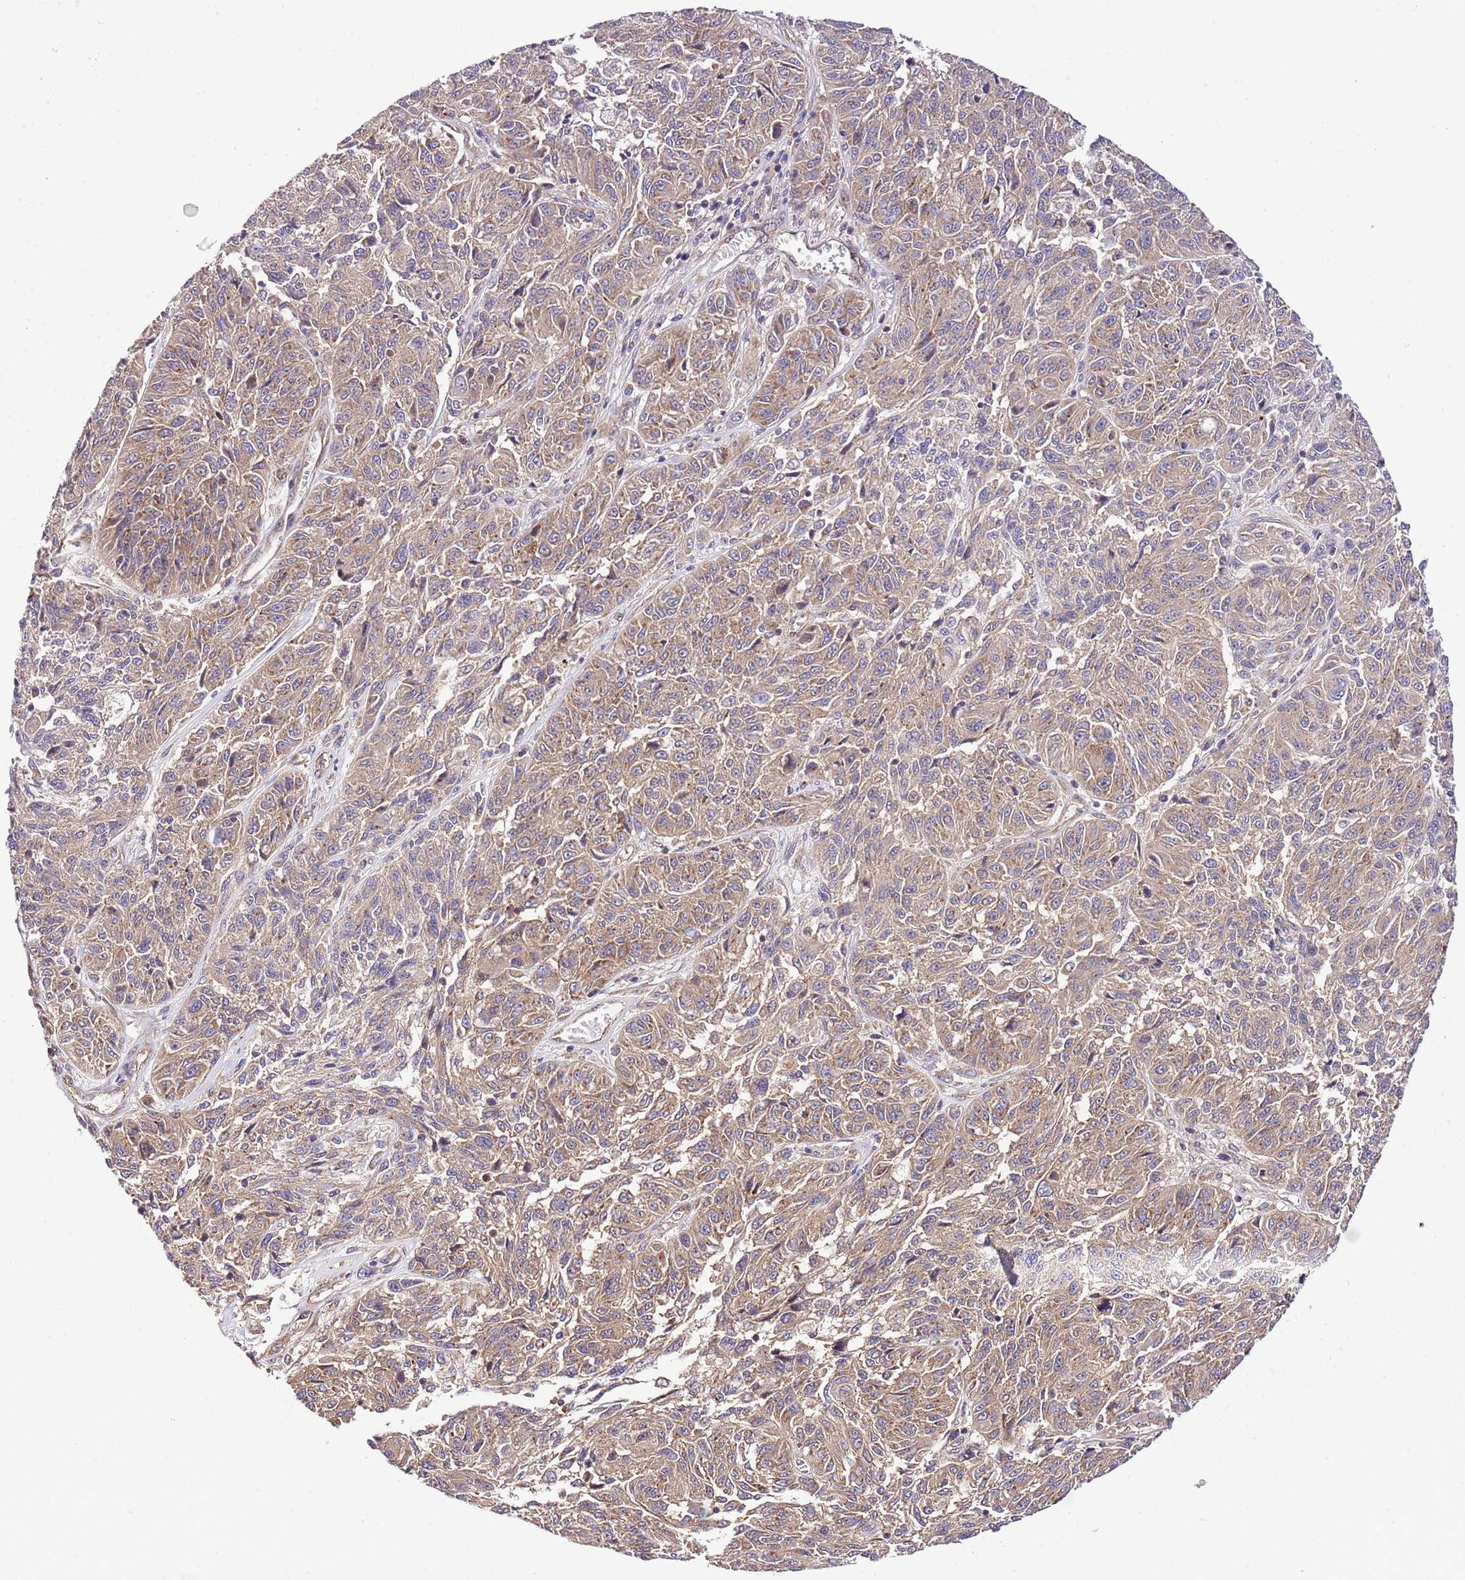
{"staining": {"intensity": "moderate", "quantity": ">75%", "location": "cytoplasmic/membranous"}, "tissue": "melanoma", "cell_type": "Tumor cells", "image_type": "cancer", "snomed": [{"axis": "morphology", "description": "Malignant melanoma, NOS"}, {"axis": "topography", "description": "Skin"}], "caption": "Malignant melanoma tissue demonstrates moderate cytoplasmic/membranous staining in about >75% of tumor cells, visualized by immunohistochemistry.", "gene": "DONSON", "patient": {"sex": "male", "age": 53}}